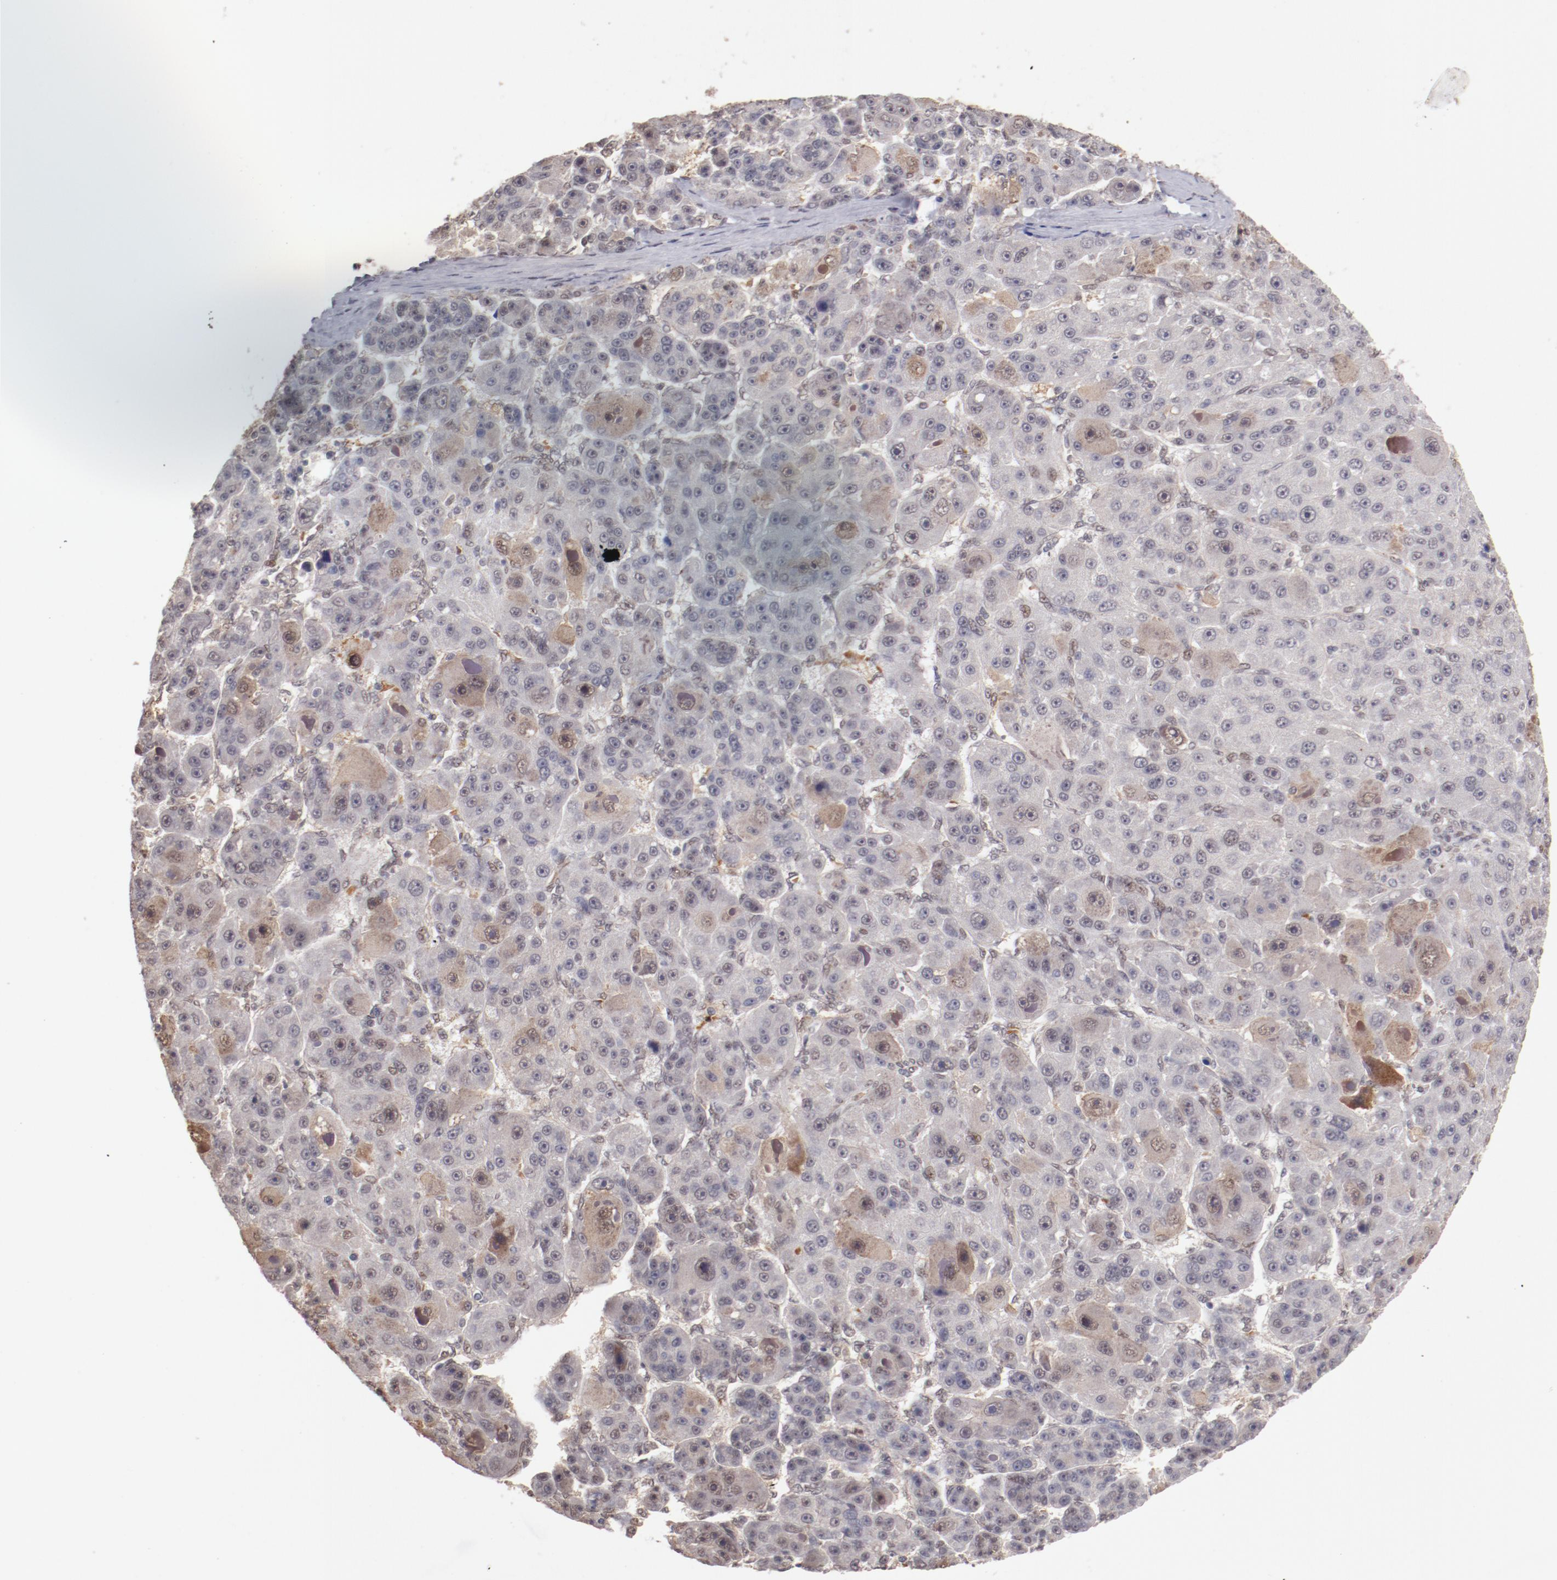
{"staining": {"intensity": "weak", "quantity": "<25%", "location": "cytoplasmic/membranous,nuclear"}, "tissue": "liver cancer", "cell_type": "Tumor cells", "image_type": "cancer", "snomed": [{"axis": "morphology", "description": "Carcinoma, Hepatocellular, NOS"}, {"axis": "topography", "description": "Liver"}], "caption": "An IHC micrograph of hepatocellular carcinoma (liver) is shown. There is no staining in tumor cells of hepatocellular carcinoma (liver).", "gene": "NFE2", "patient": {"sex": "male", "age": 76}}